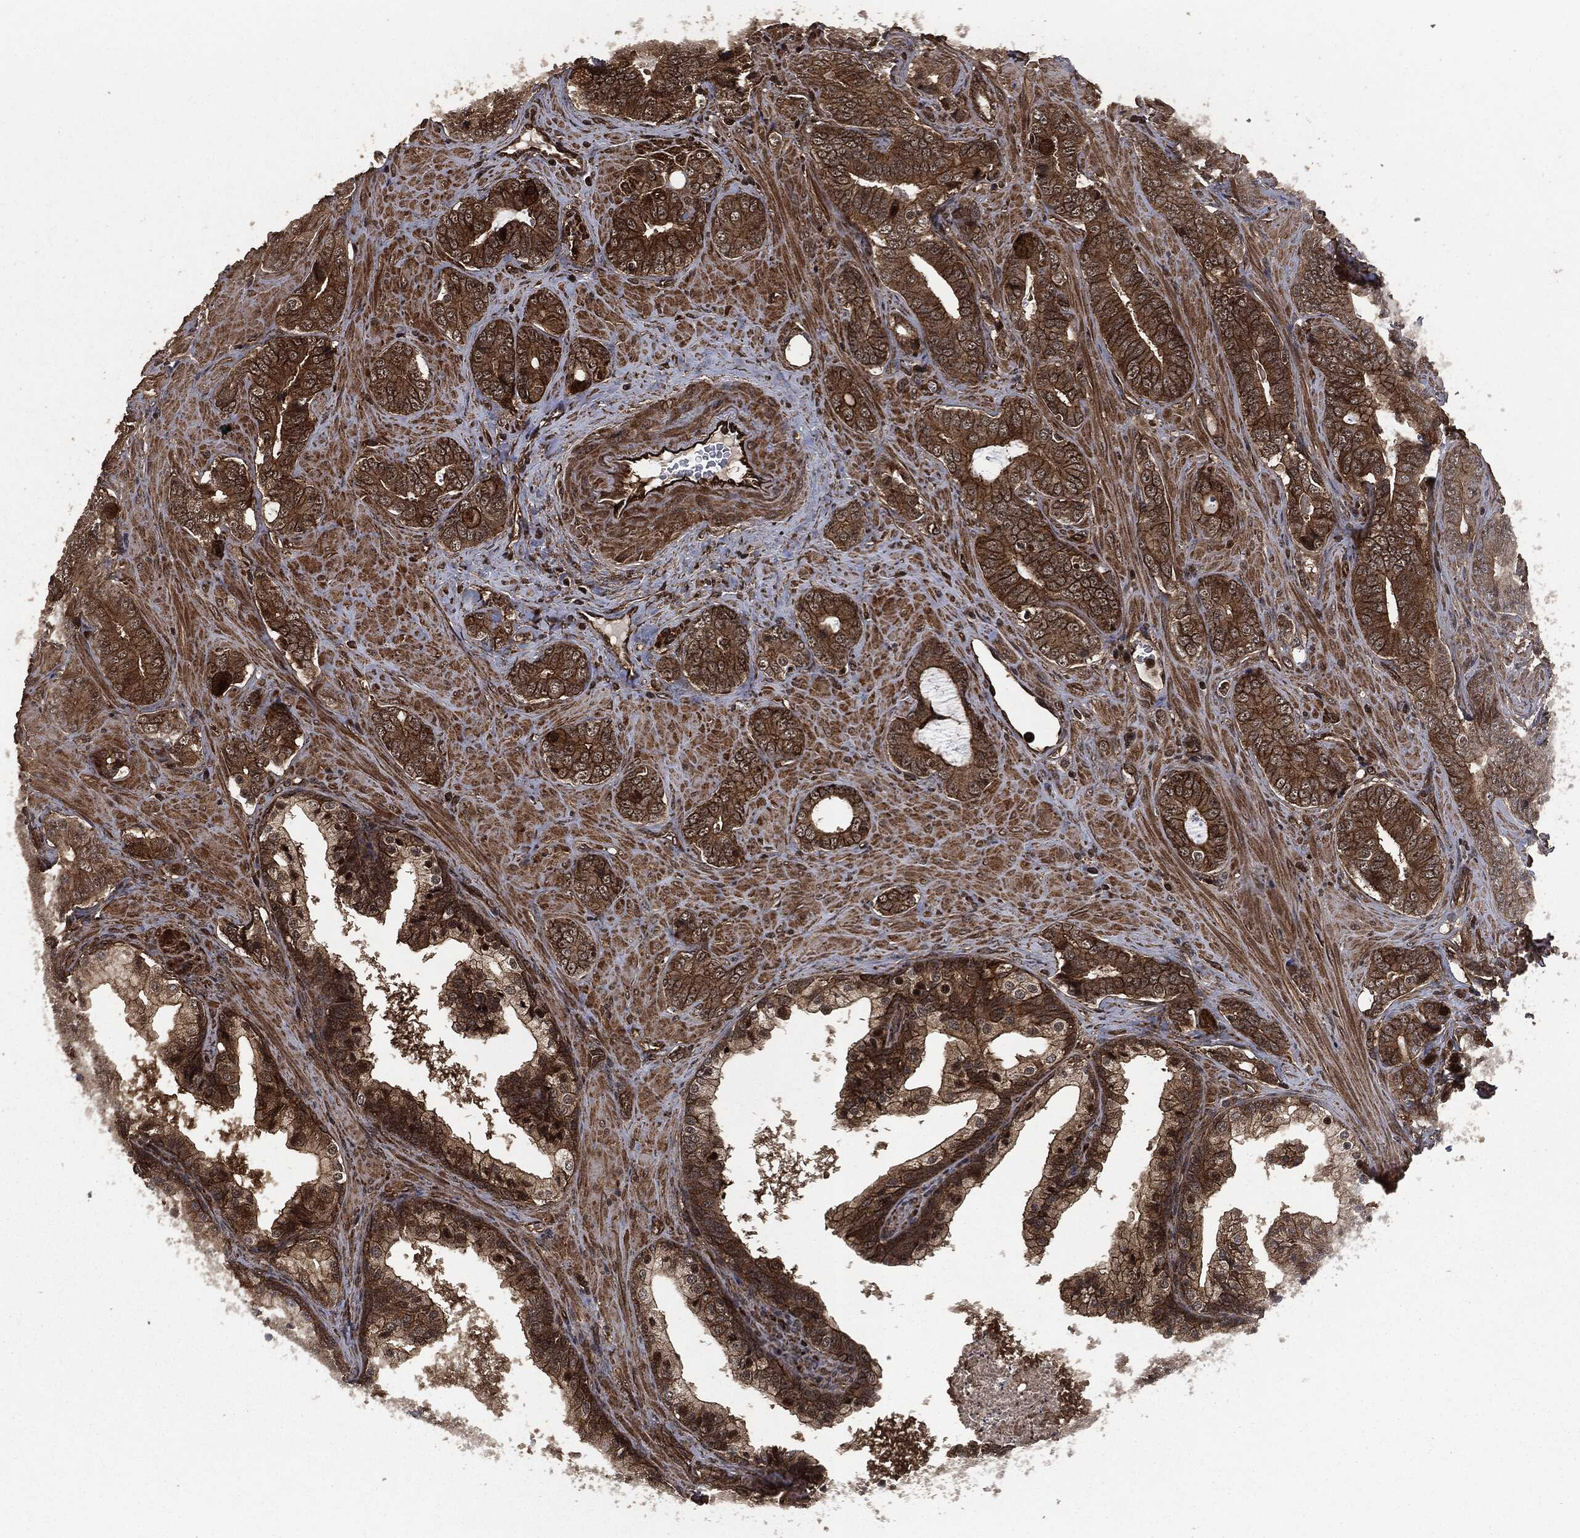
{"staining": {"intensity": "strong", "quantity": "25%-75%", "location": "cytoplasmic/membranous"}, "tissue": "prostate cancer", "cell_type": "Tumor cells", "image_type": "cancer", "snomed": [{"axis": "morphology", "description": "Adenocarcinoma, NOS"}, {"axis": "topography", "description": "Prostate"}], "caption": "Human adenocarcinoma (prostate) stained for a protein (brown) shows strong cytoplasmic/membranous positive staining in approximately 25%-75% of tumor cells.", "gene": "HRAS", "patient": {"sex": "male", "age": 55}}